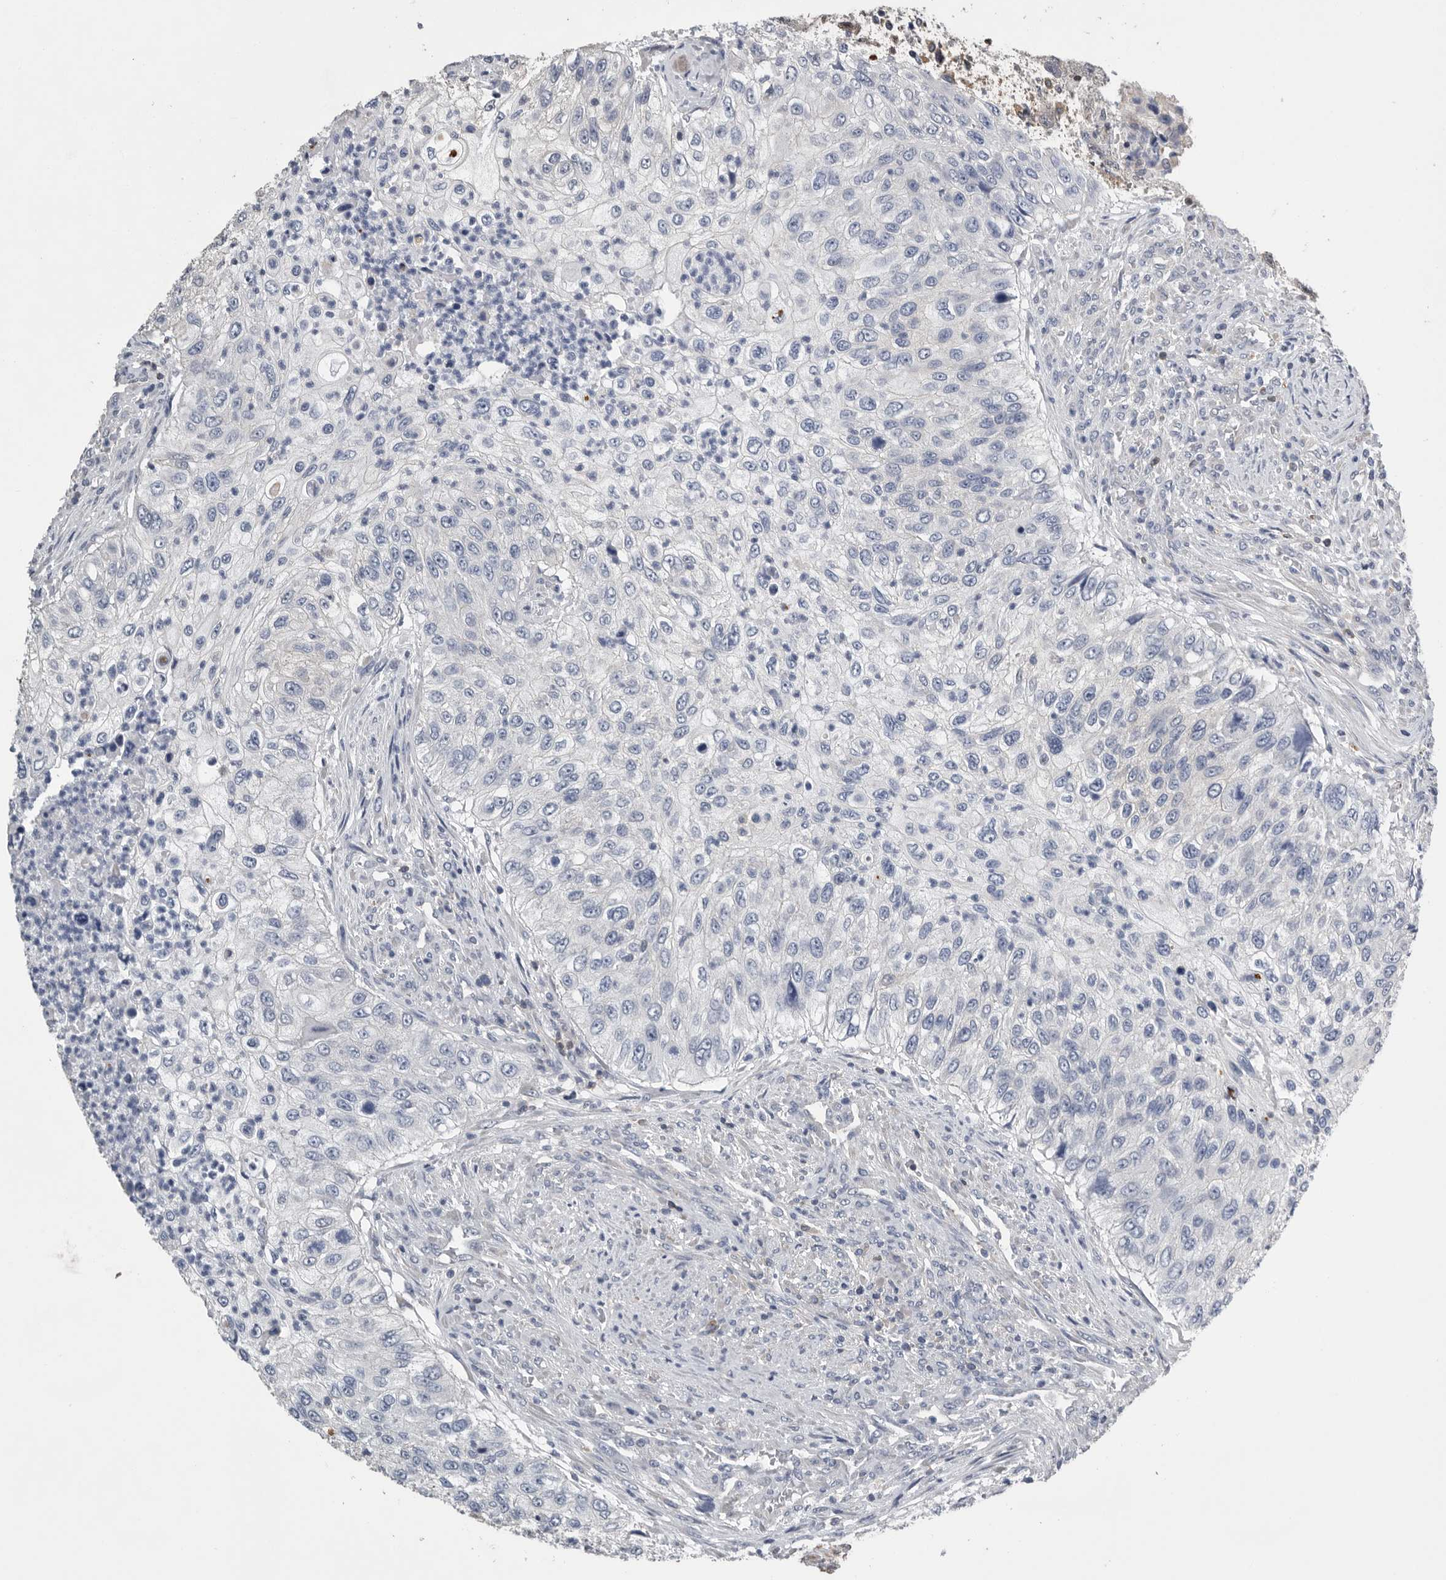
{"staining": {"intensity": "negative", "quantity": "none", "location": "none"}, "tissue": "urothelial cancer", "cell_type": "Tumor cells", "image_type": "cancer", "snomed": [{"axis": "morphology", "description": "Urothelial carcinoma, High grade"}, {"axis": "topography", "description": "Urinary bladder"}], "caption": "Micrograph shows no significant protein expression in tumor cells of urothelial cancer.", "gene": "PDCD4", "patient": {"sex": "female", "age": 60}}